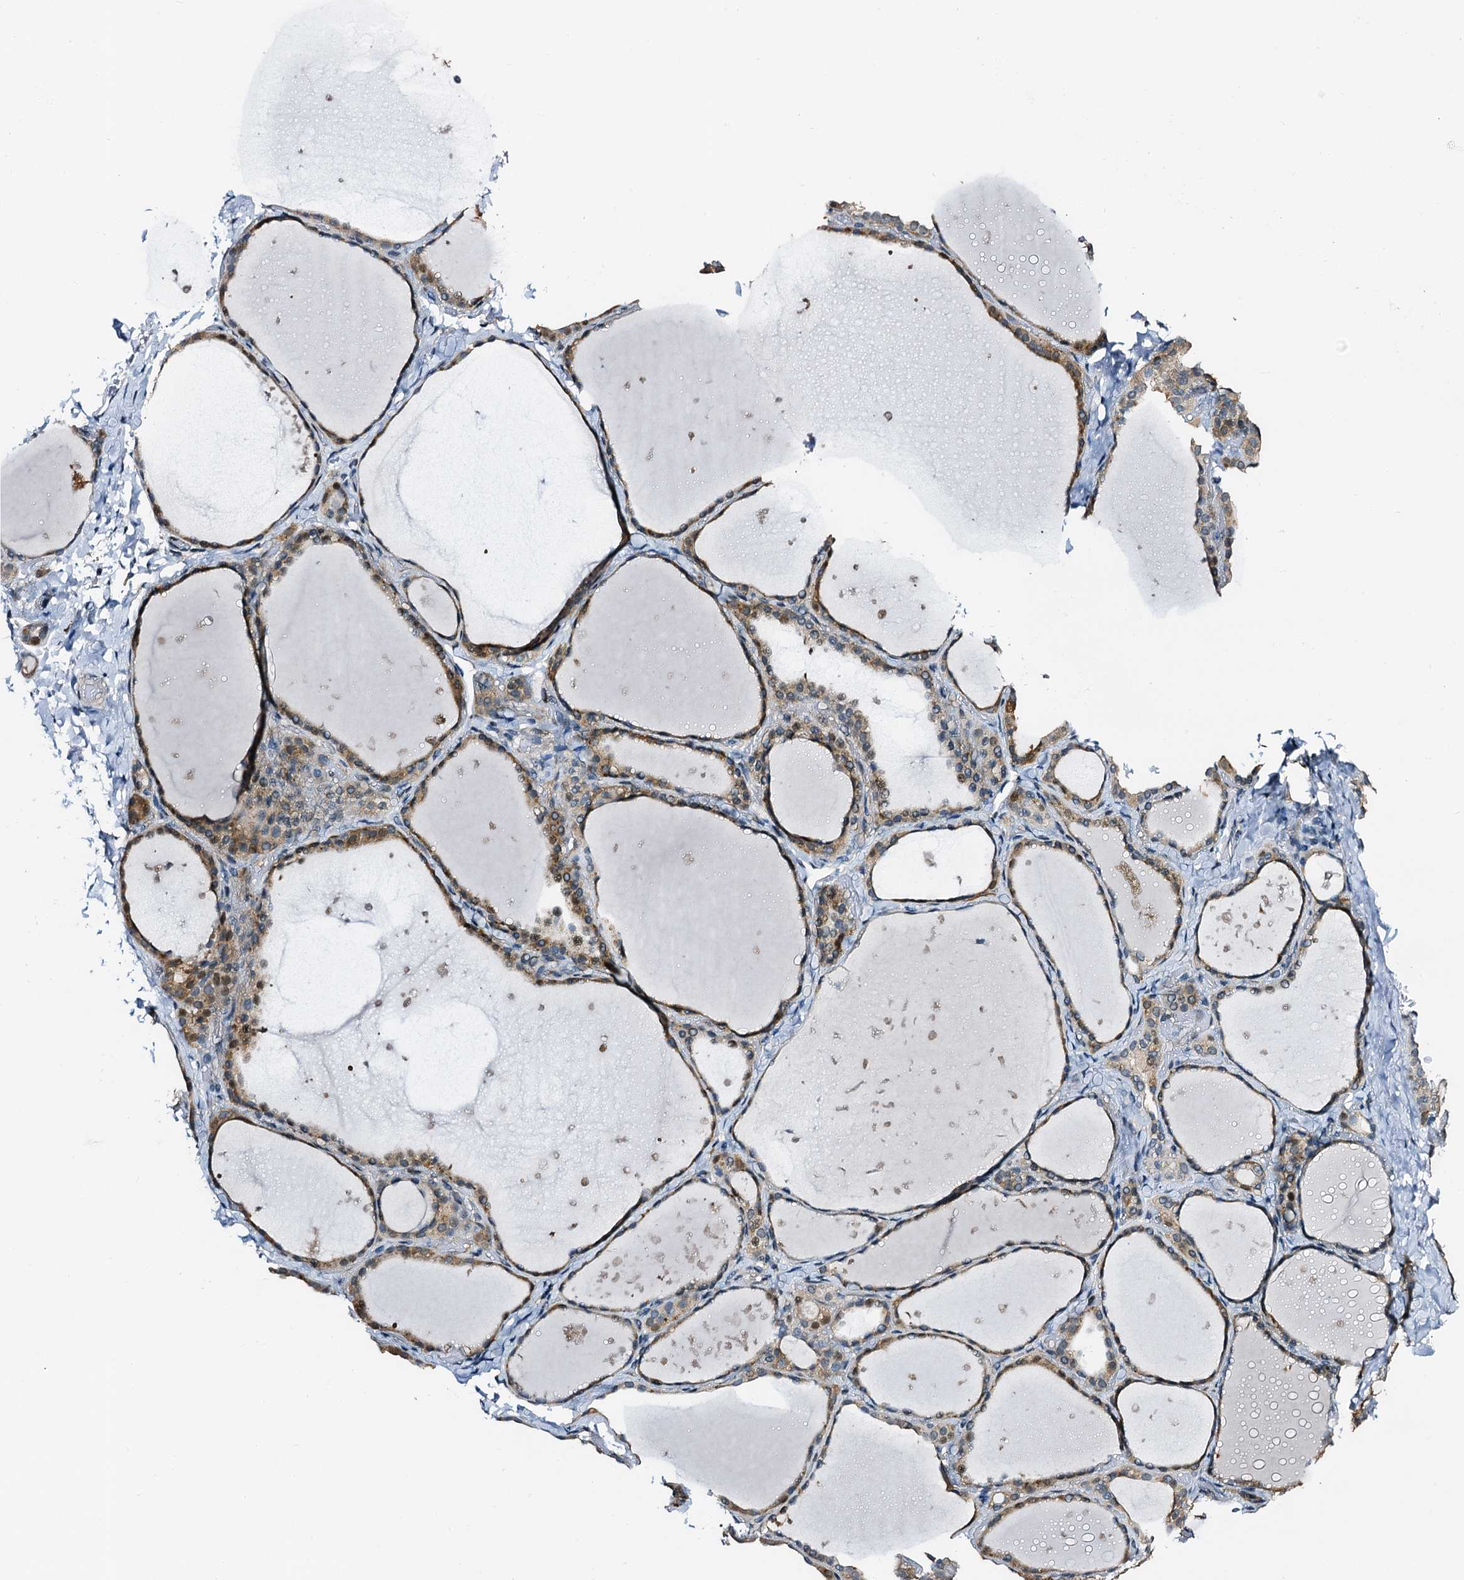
{"staining": {"intensity": "weak", "quantity": ">75%", "location": "cytoplasmic/membranous"}, "tissue": "thyroid gland", "cell_type": "Glandular cells", "image_type": "normal", "snomed": [{"axis": "morphology", "description": "Normal tissue, NOS"}, {"axis": "topography", "description": "Thyroid gland"}], "caption": "This is an image of immunohistochemistry staining of benign thyroid gland, which shows weak positivity in the cytoplasmic/membranous of glandular cells.", "gene": "FAM222A", "patient": {"sex": "female", "age": 44}}